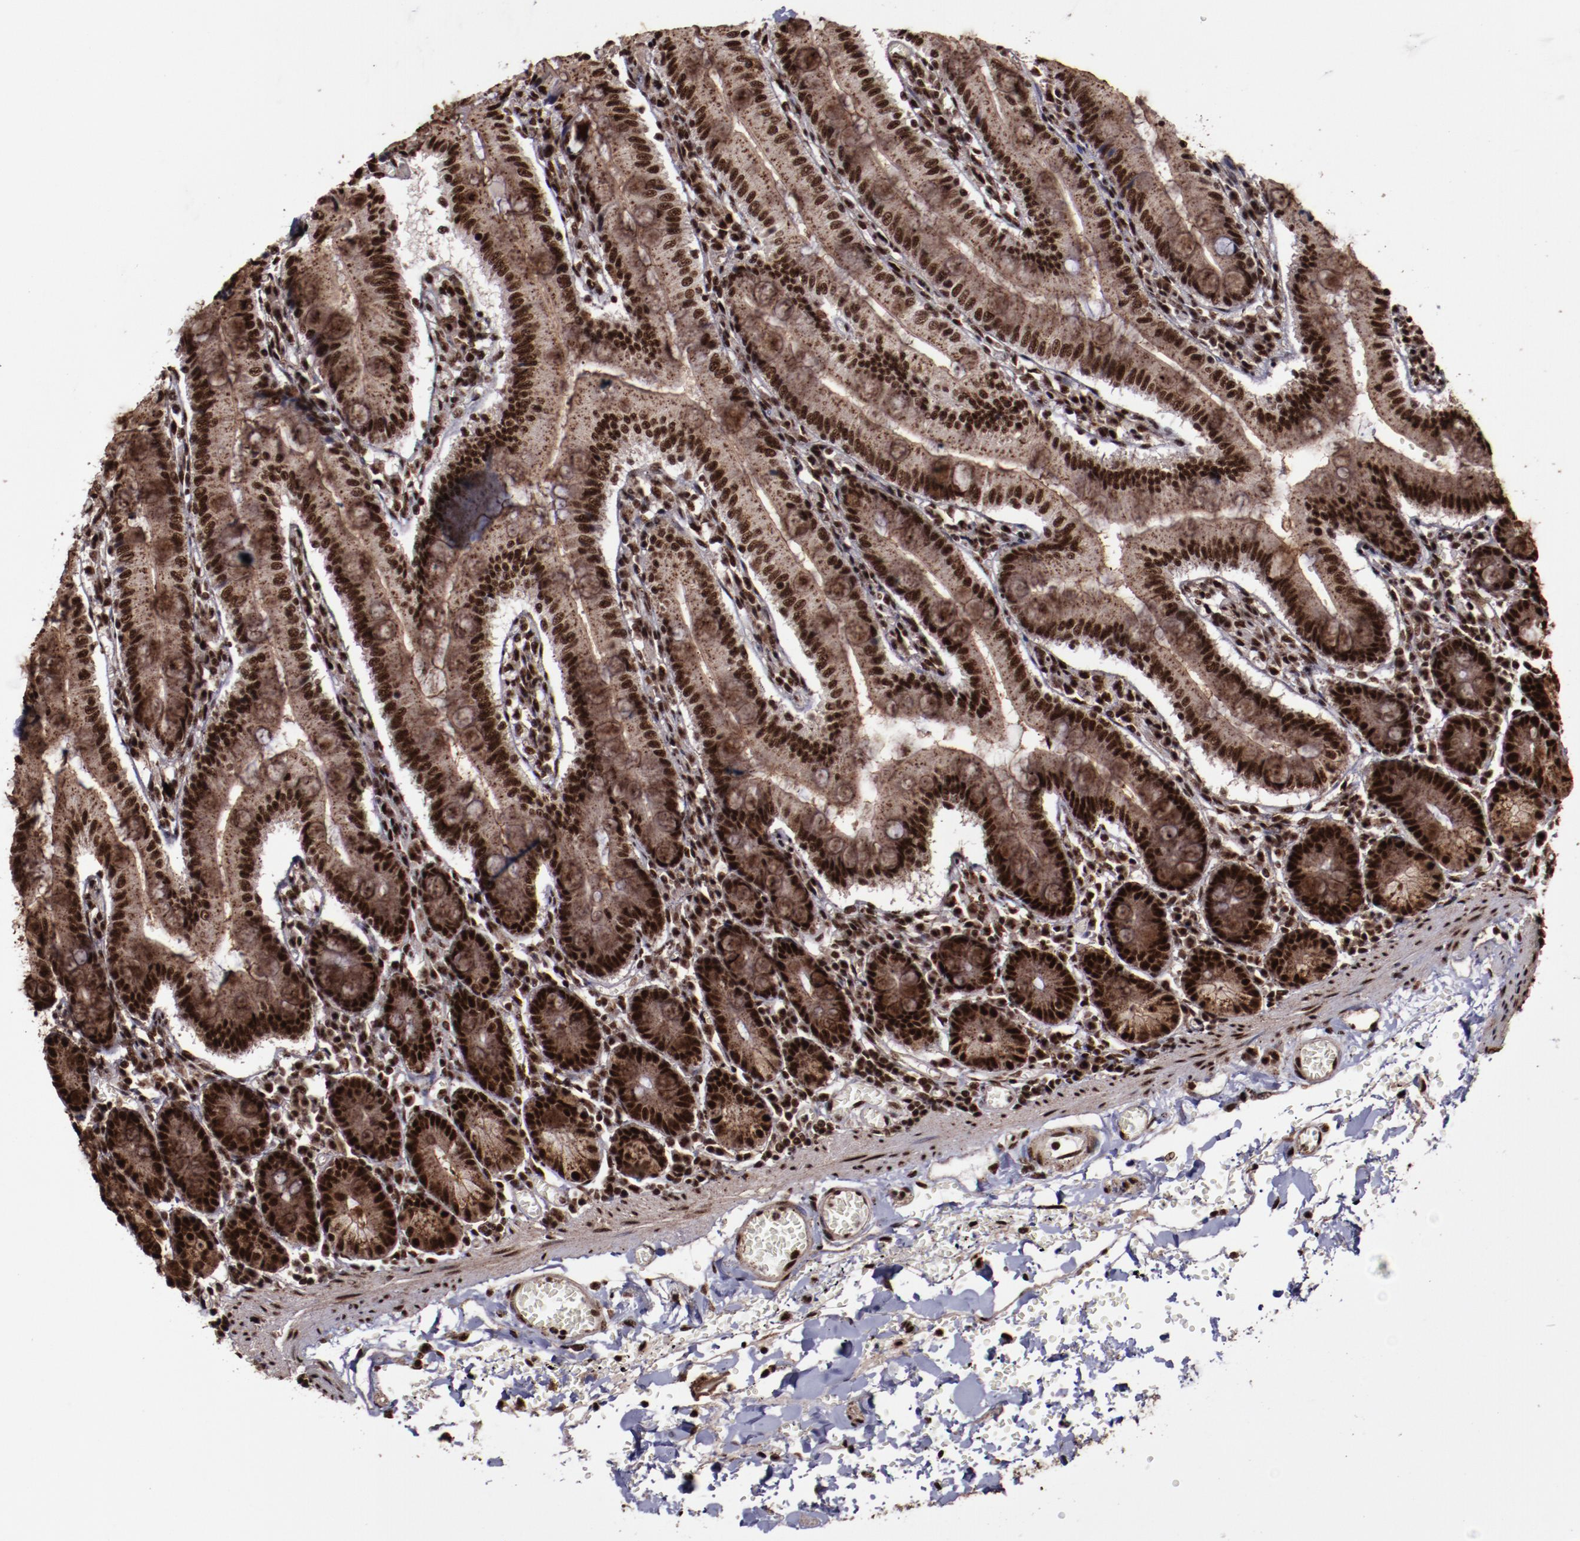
{"staining": {"intensity": "strong", "quantity": ">75%", "location": "cytoplasmic/membranous,nuclear"}, "tissue": "small intestine", "cell_type": "Glandular cells", "image_type": "normal", "snomed": [{"axis": "morphology", "description": "Normal tissue, NOS"}, {"axis": "topography", "description": "Small intestine"}], "caption": "Immunohistochemistry (IHC) staining of benign small intestine, which reveals high levels of strong cytoplasmic/membranous,nuclear positivity in about >75% of glandular cells indicating strong cytoplasmic/membranous,nuclear protein expression. The staining was performed using DAB (brown) for protein detection and nuclei were counterstained in hematoxylin (blue).", "gene": "SNW1", "patient": {"sex": "male", "age": 71}}